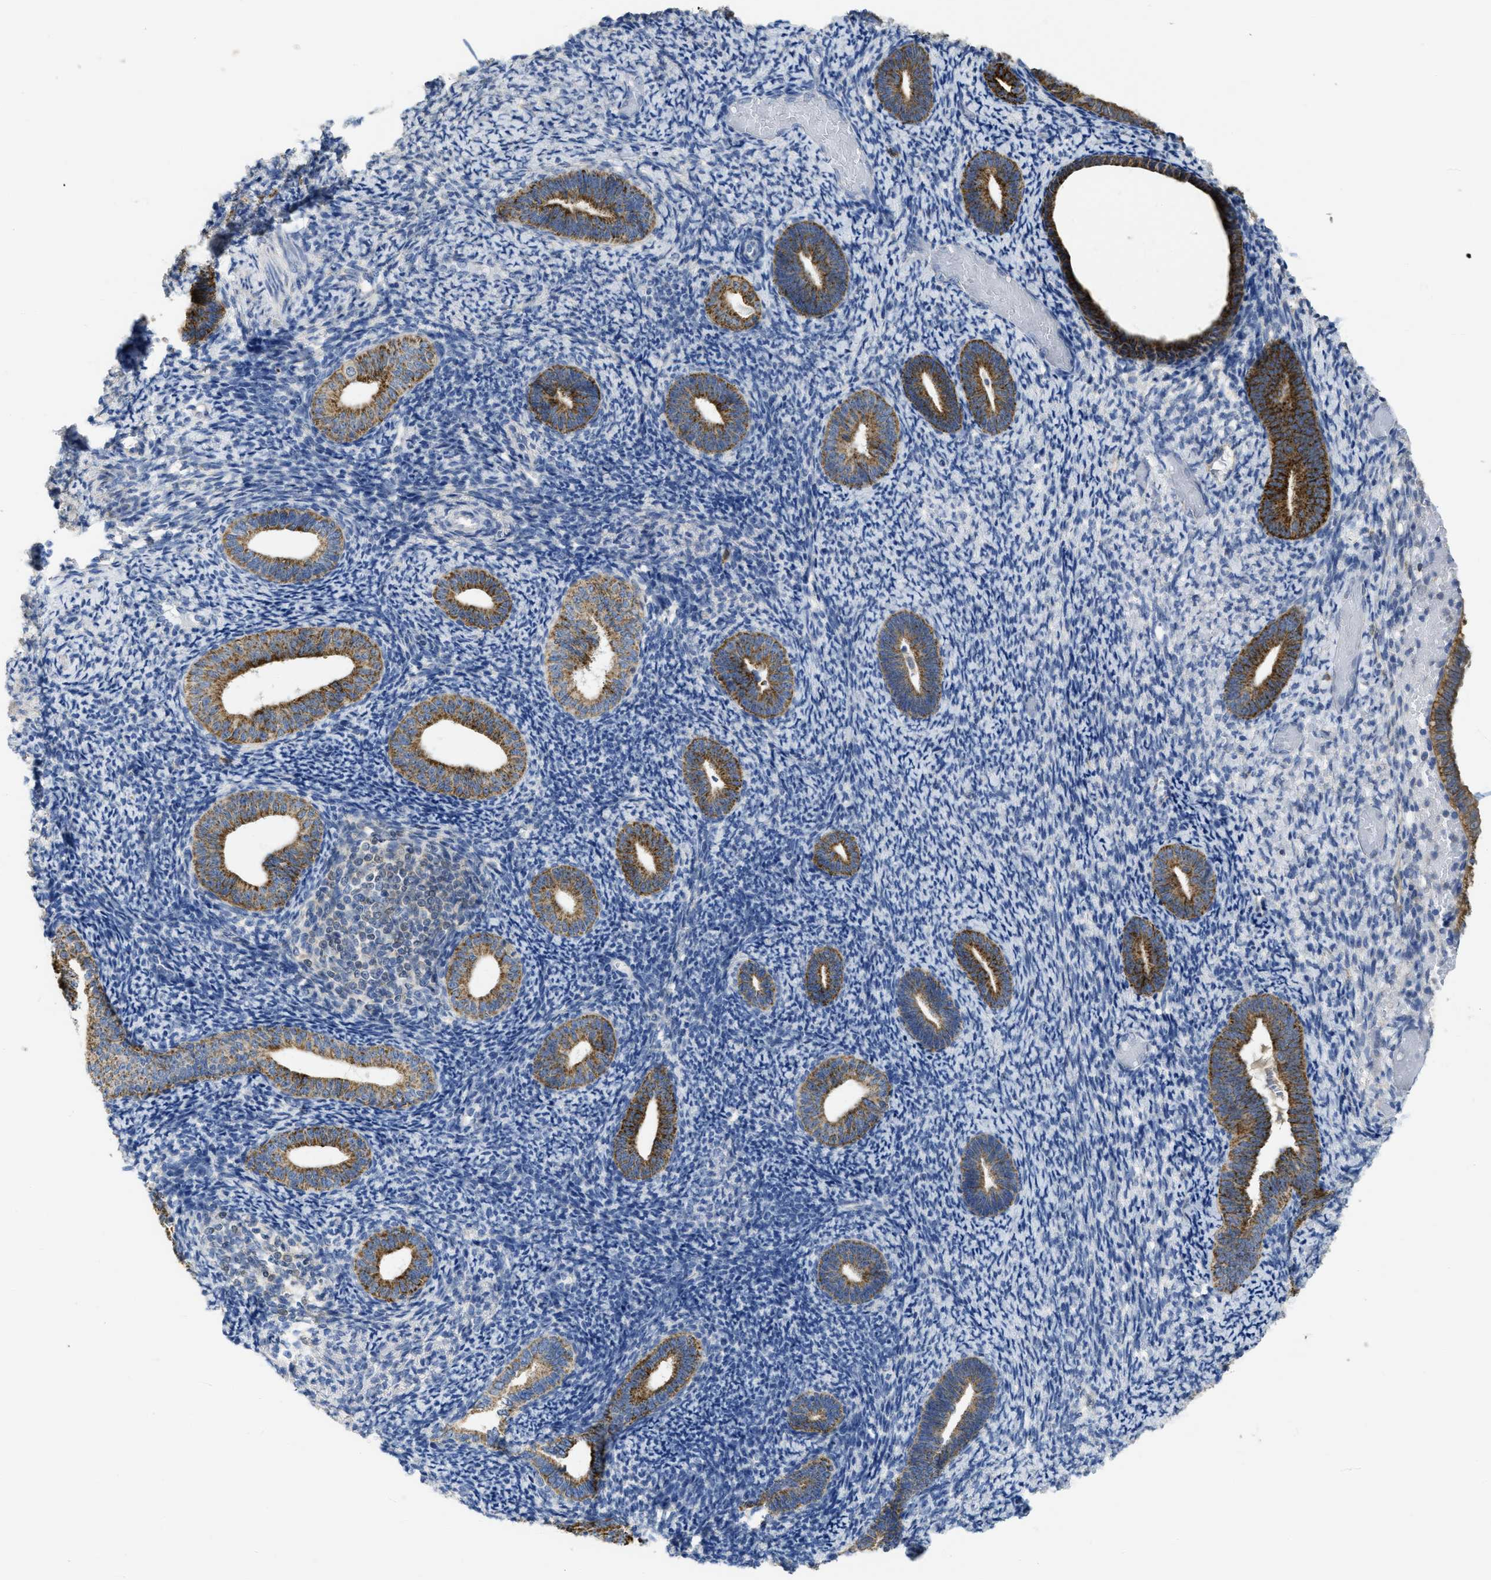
{"staining": {"intensity": "negative", "quantity": "none", "location": "none"}, "tissue": "endometrium", "cell_type": "Cells in endometrial stroma", "image_type": "normal", "snomed": [{"axis": "morphology", "description": "Normal tissue, NOS"}, {"axis": "topography", "description": "Endometrium"}], "caption": "This is a micrograph of IHC staining of benign endometrium, which shows no expression in cells in endometrial stroma.", "gene": "SFXN2", "patient": {"sex": "female", "age": 66}}